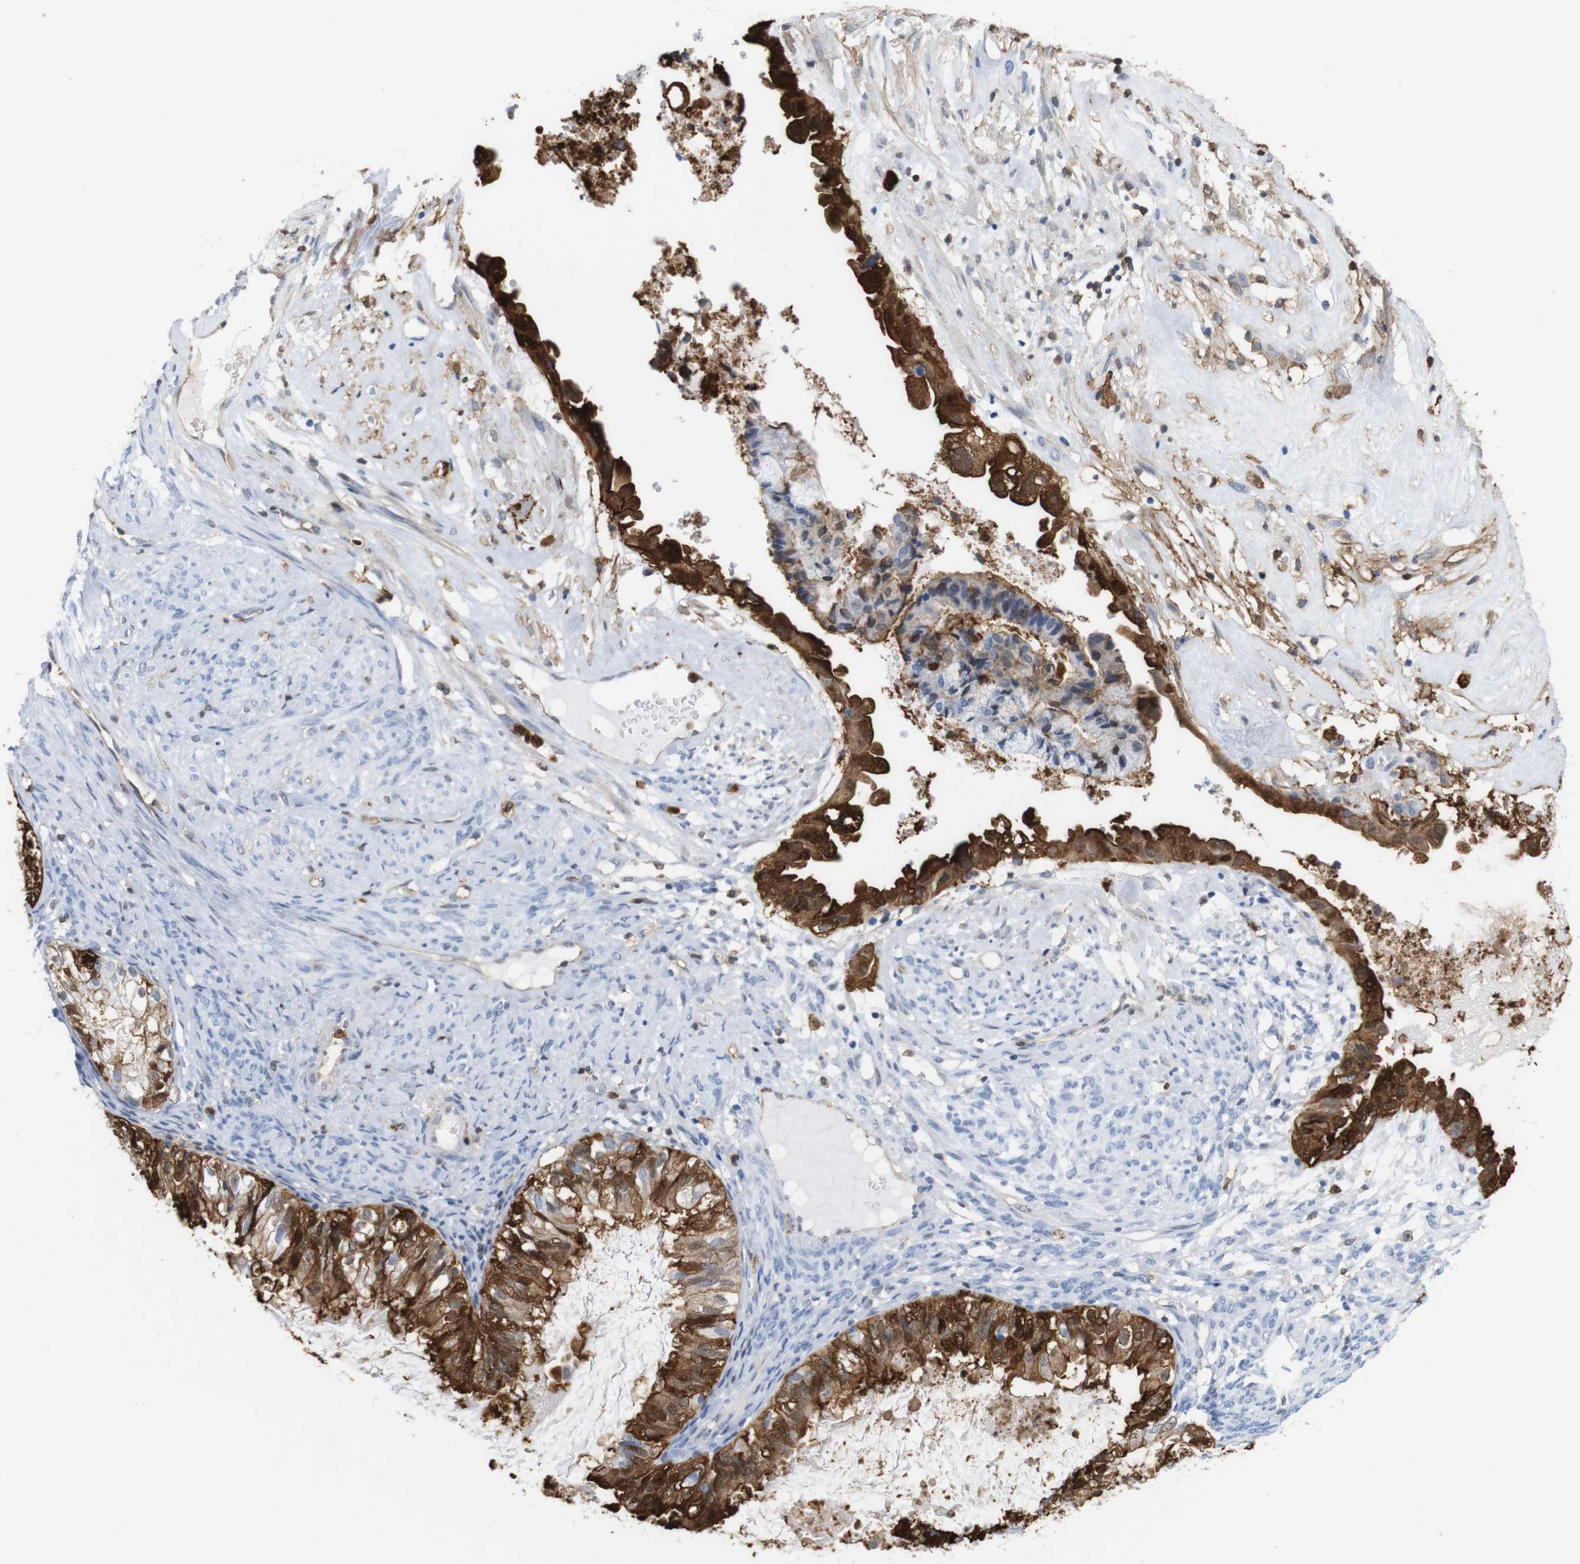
{"staining": {"intensity": "strong", "quantity": ">75%", "location": "cytoplasmic/membranous,nuclear"}, "tissue": "cervical cancer", "cell_type": "Tumor cells", "image_type": "cancer", "snomed": [{"axis": "morphology", "description": "Normal tissue, NOS"}, {"axis": "morphology", "description": "Adenocarcinoma, NOS"}, {"axis": "topography", "description": "Cervix"}, {"axis": "topography", "description": "Endometrium"}], "caption": "An image of human adenocarcinoma (cervical) stained for a protein demonstrates strong cytoplasmic/membranous and nuclear brown staining in tumor cells.", "gene": "ANXA1", "patient": {"sex": "female", "age": 86}}